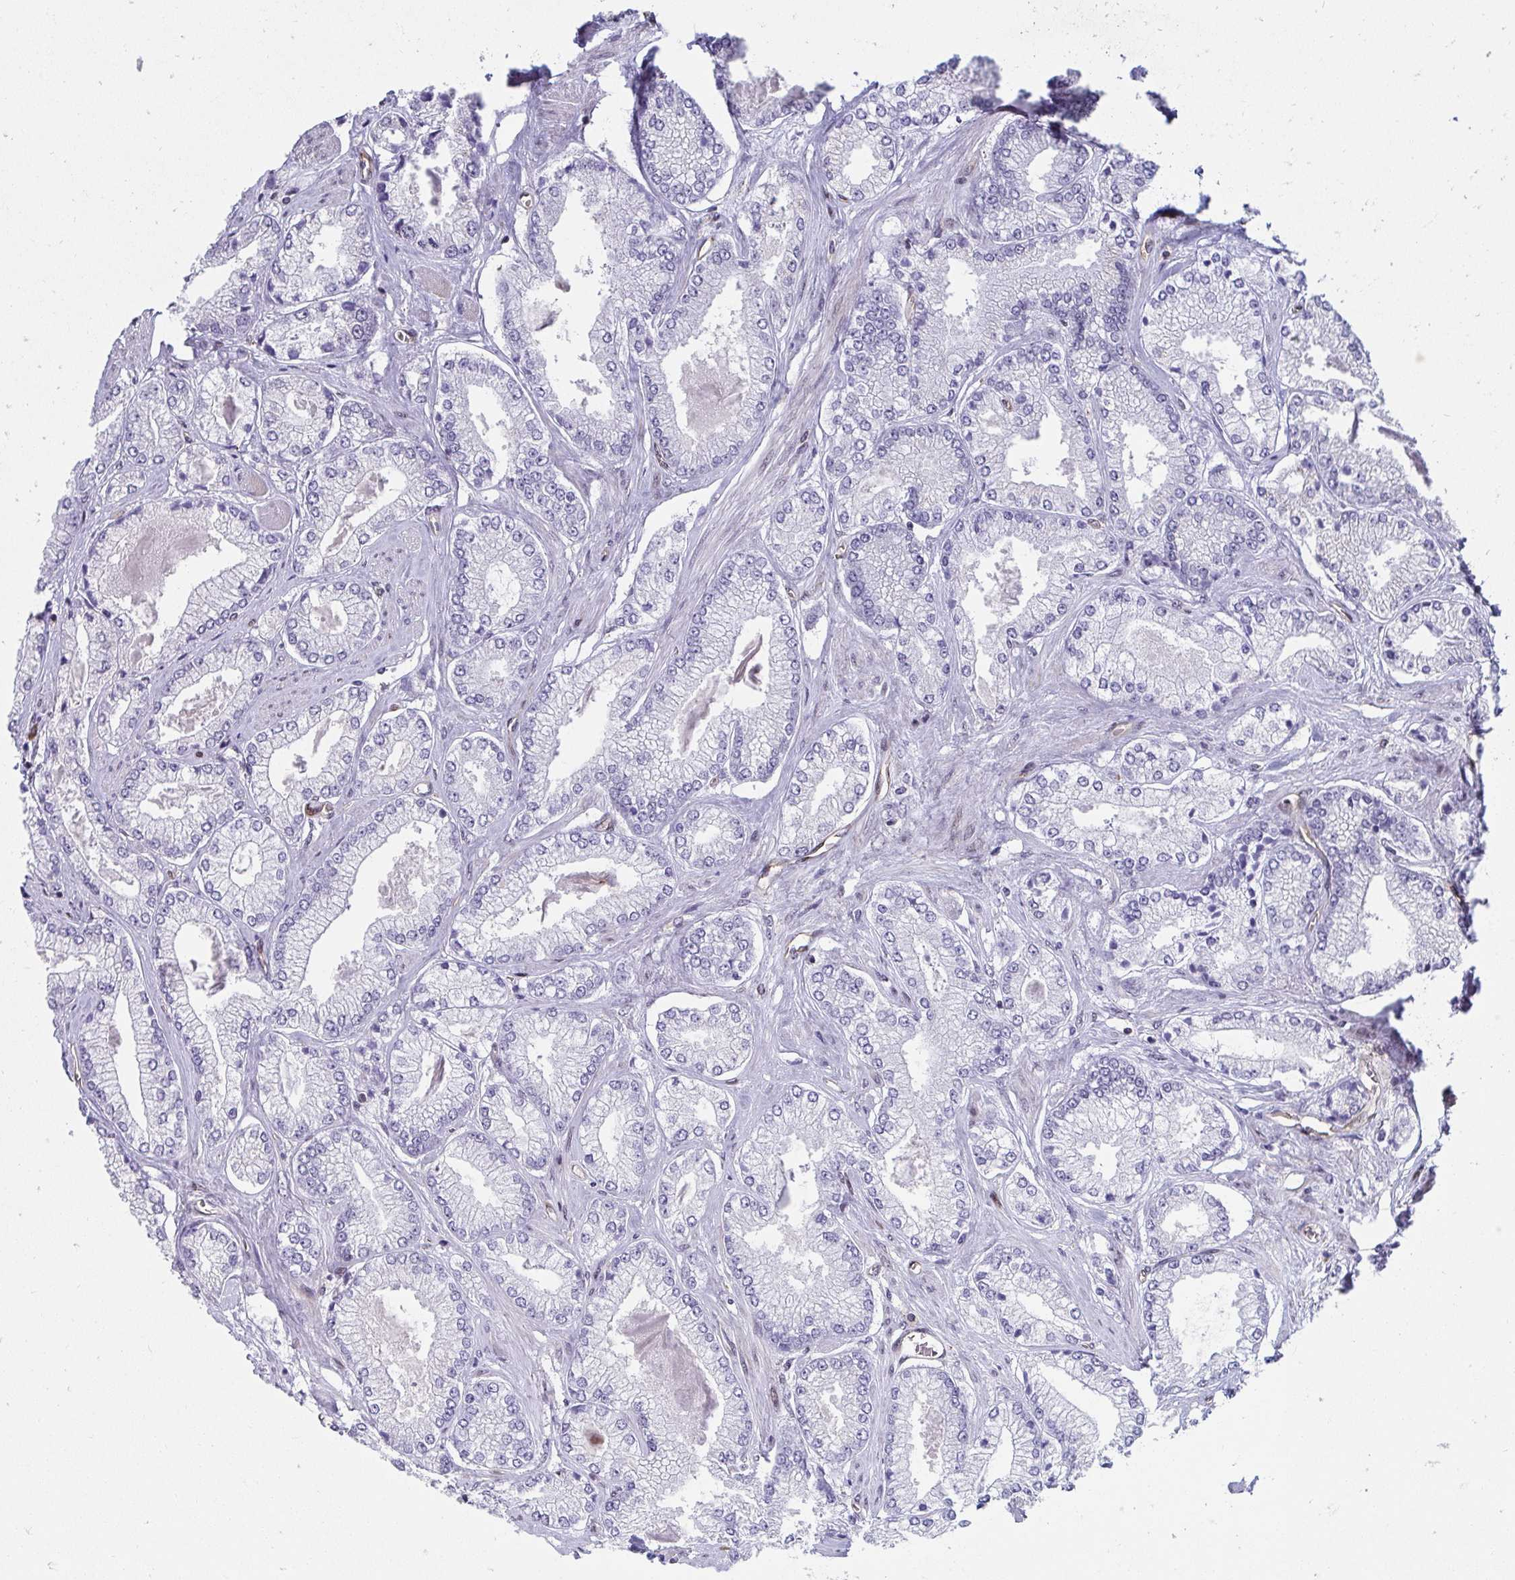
{"staining": {"intensity": "negative", "quantity": "none", "location": "none"}, "tissue": "prostate cancer", "cell_type": "Tumor cells", "image_type": "cancer", "snomed": [{"axis": "morphology", "description": "Adenocarcinoma, Low grade"}, {"axis": "topography", "description": "Prostate"}], "caption": "Immunohistochemistry of prostate low-grade adenocarcinoma exhibits no staining in tumor cells.", "gene": "FOXN3", "patient": {"sex": "male", "age": 67}}